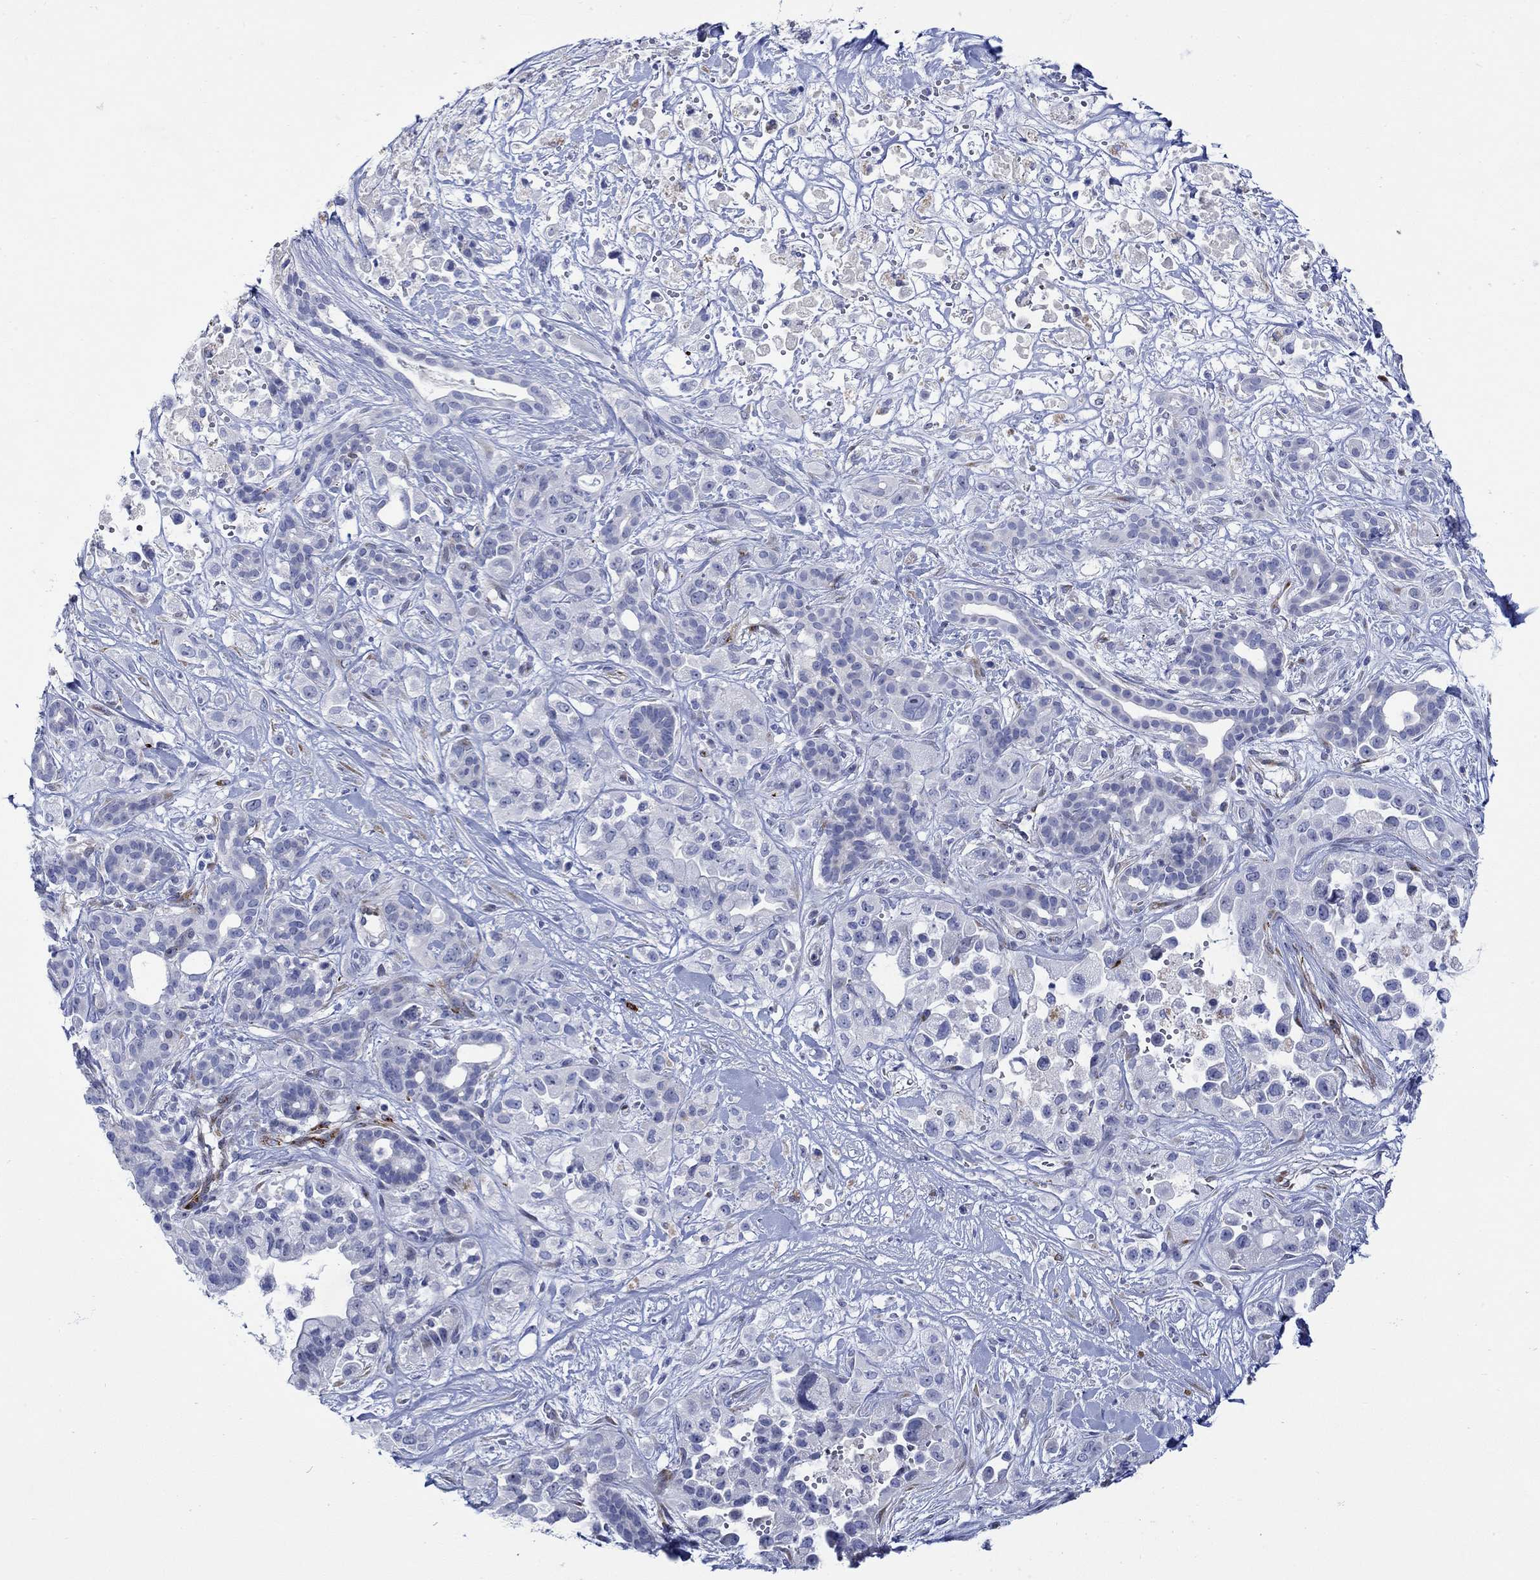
{"staining": {"intensity": "negative", "quantity": "none", "location": "none"}, "tissue": "pancreatic cancer", "cell_type": "Tumor cells", "image_type": "cancer", "snomed": [{"axis": "morphology", "description": "Adenocarcinoma, NOS"}, {"axis": "topography", "description": "Pancreas"}], "caption": "This is an immunohistochemistry (IHC) micrograph of human pancreatic cancer (adenocarcinoma). There is no staining in tumor cells.", "gene": "KSR2", "patient": {"sex": "male", "age": 44}}